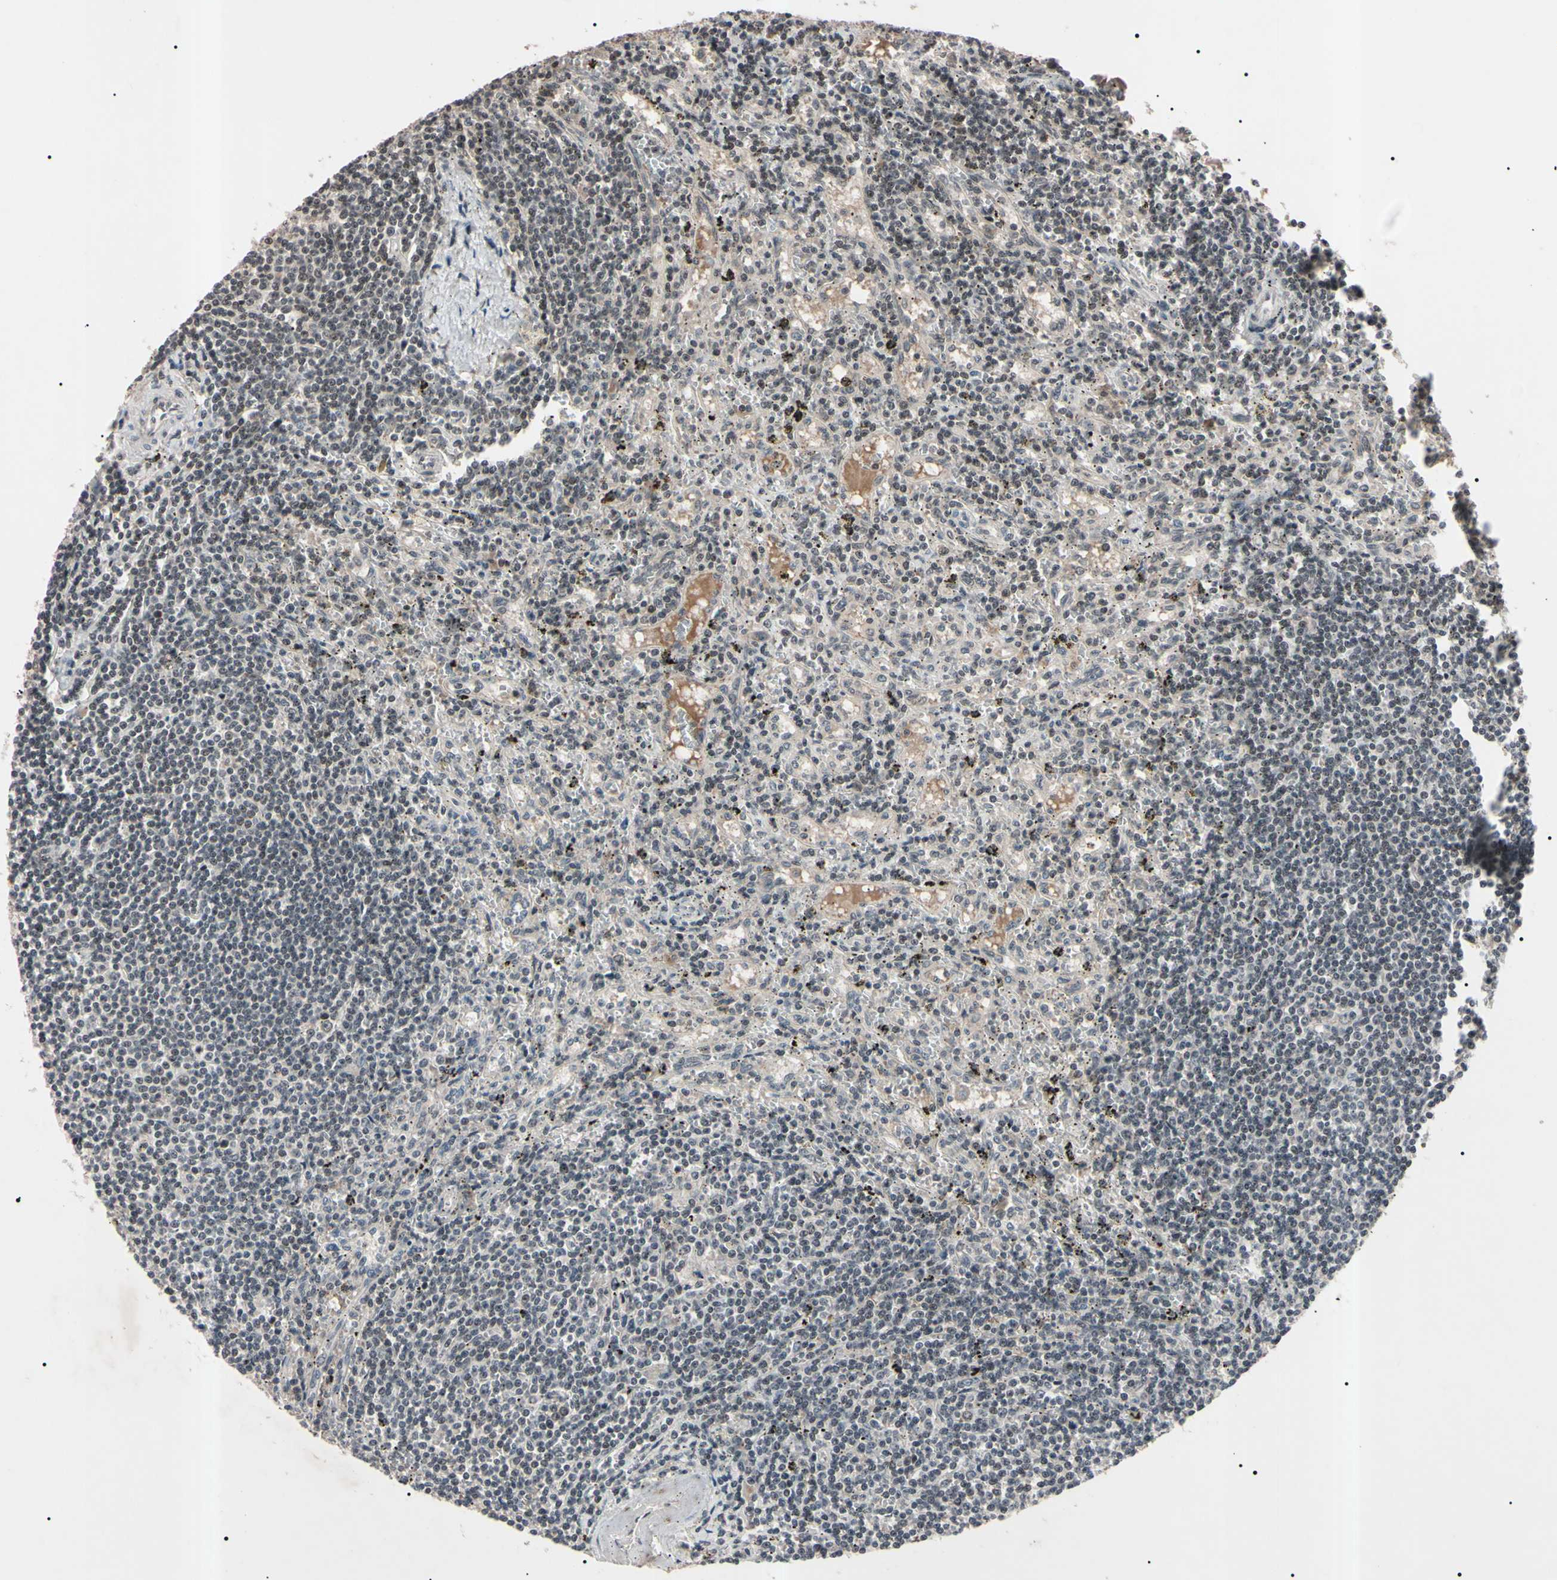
{"staining": {"intensity": "negative", "quantity": "none", "location": "none"}, "tissue": "lymphoma", "cell_type": "Tumor cells", "image_type": "cancer", "snomed": [{"axis": "morphology", "description": "Malignant lymphoma, non-Hodgkin's type, Low grade"}, {"axis": "topography", "description": "Spleen"}], "caption": "High magnification brightfield microscopy of lymphoma stained with DAB (brown) and counterstained with hematoxylin (blue): tumor cells show no significant expression.", "gene": "YY1", "patient": {"sex": "male", "age": 76}}